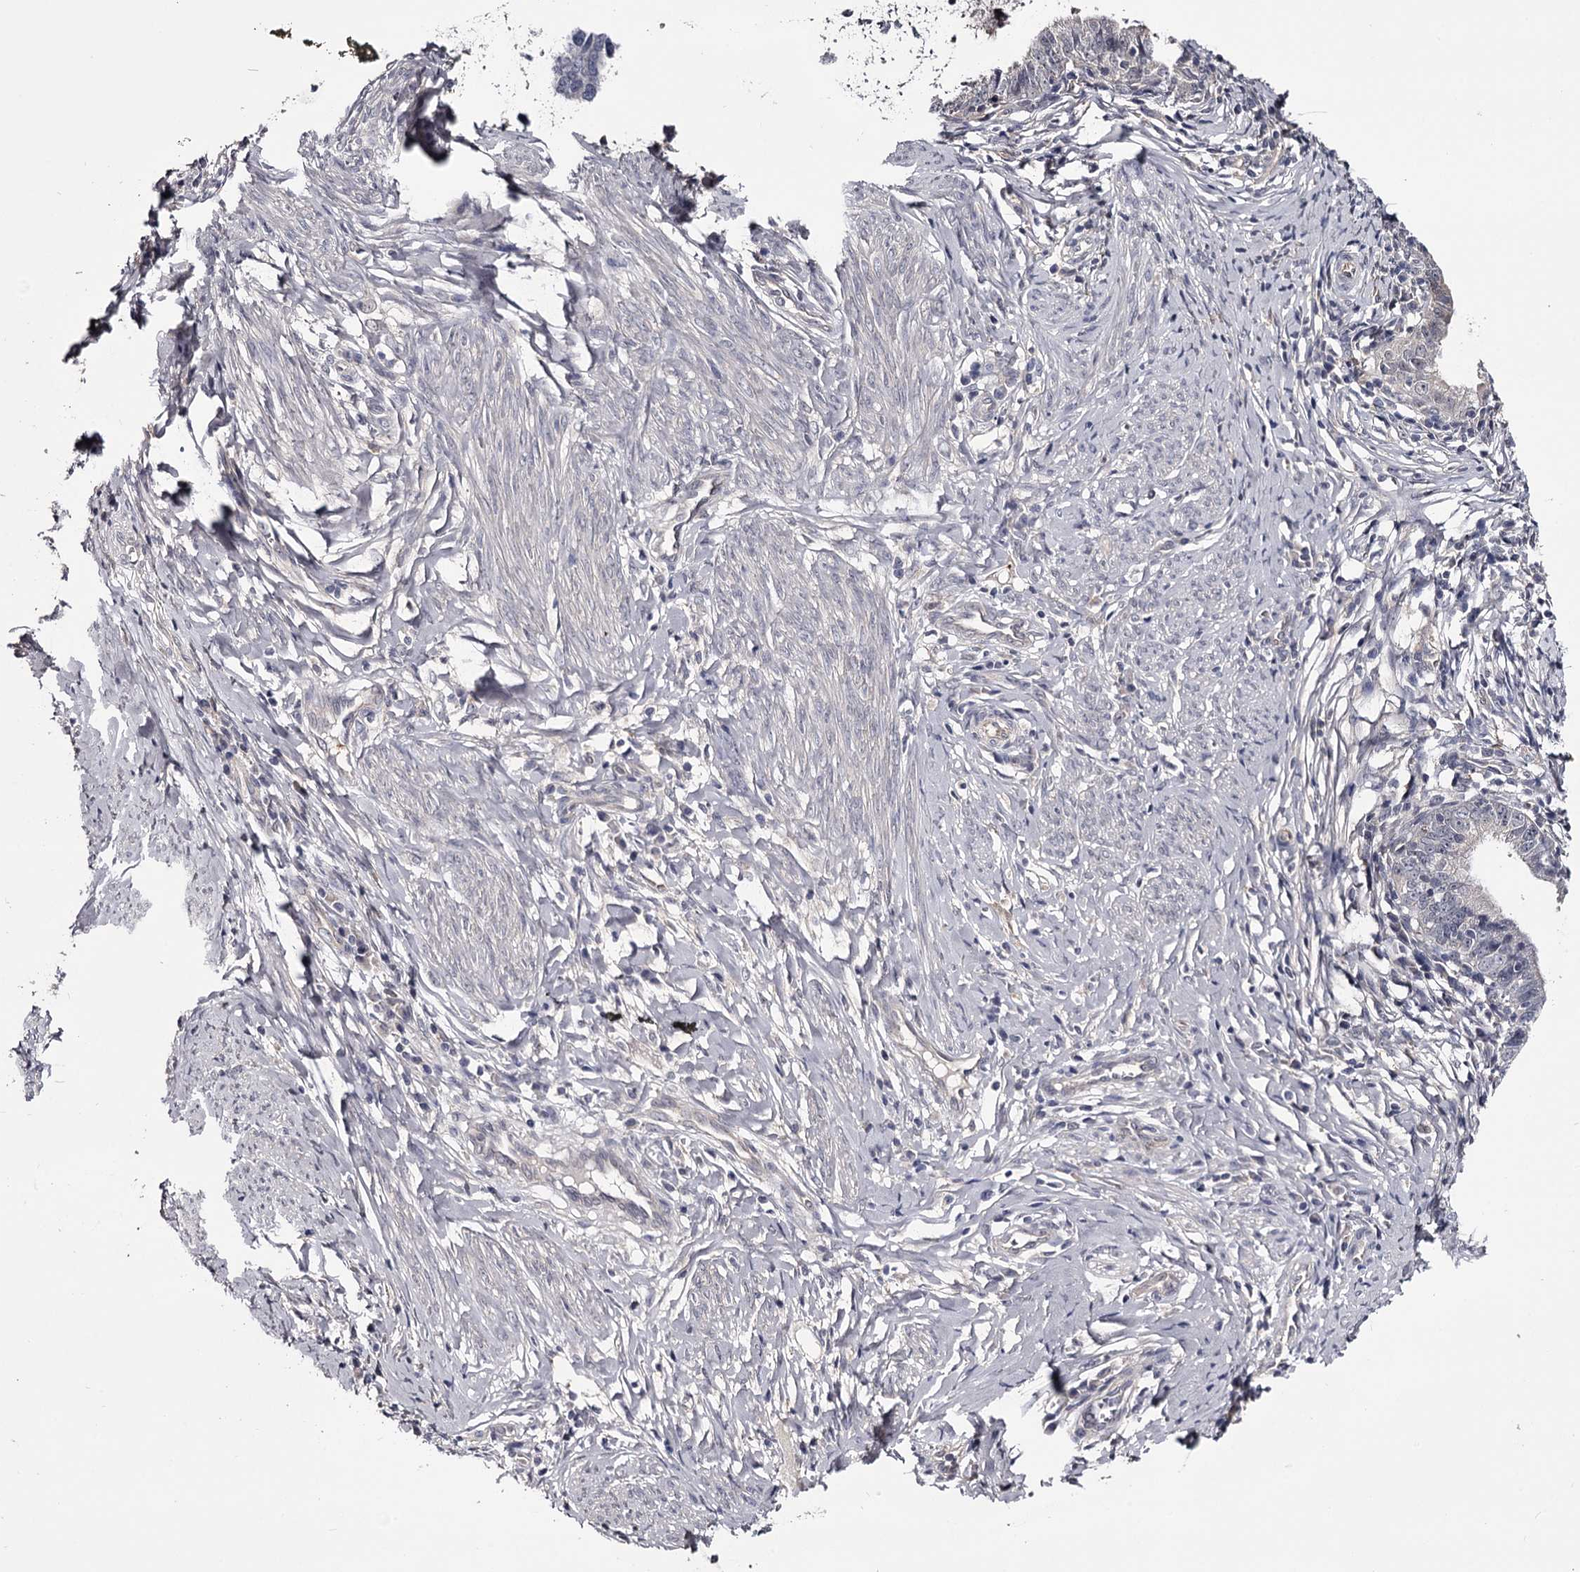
{"staining": {"intensity": "negative", "quantity": "none", "location": "none"}, "tissue": "cervical cancer", "cell_type": "Tumor cells", "image_type": "cancer", "snomed": [{"axis": "morphology", "description": "Adenocarcinoma, NOS"}, {"axis": "topography", "description": "Cervix"}], "caption": "Cervical cancer was stained to show a protein in brown. There is no significant positivity in tumor cells.", "gene": "GSTO1", "patient": {"sex": "female", "age": 36}}